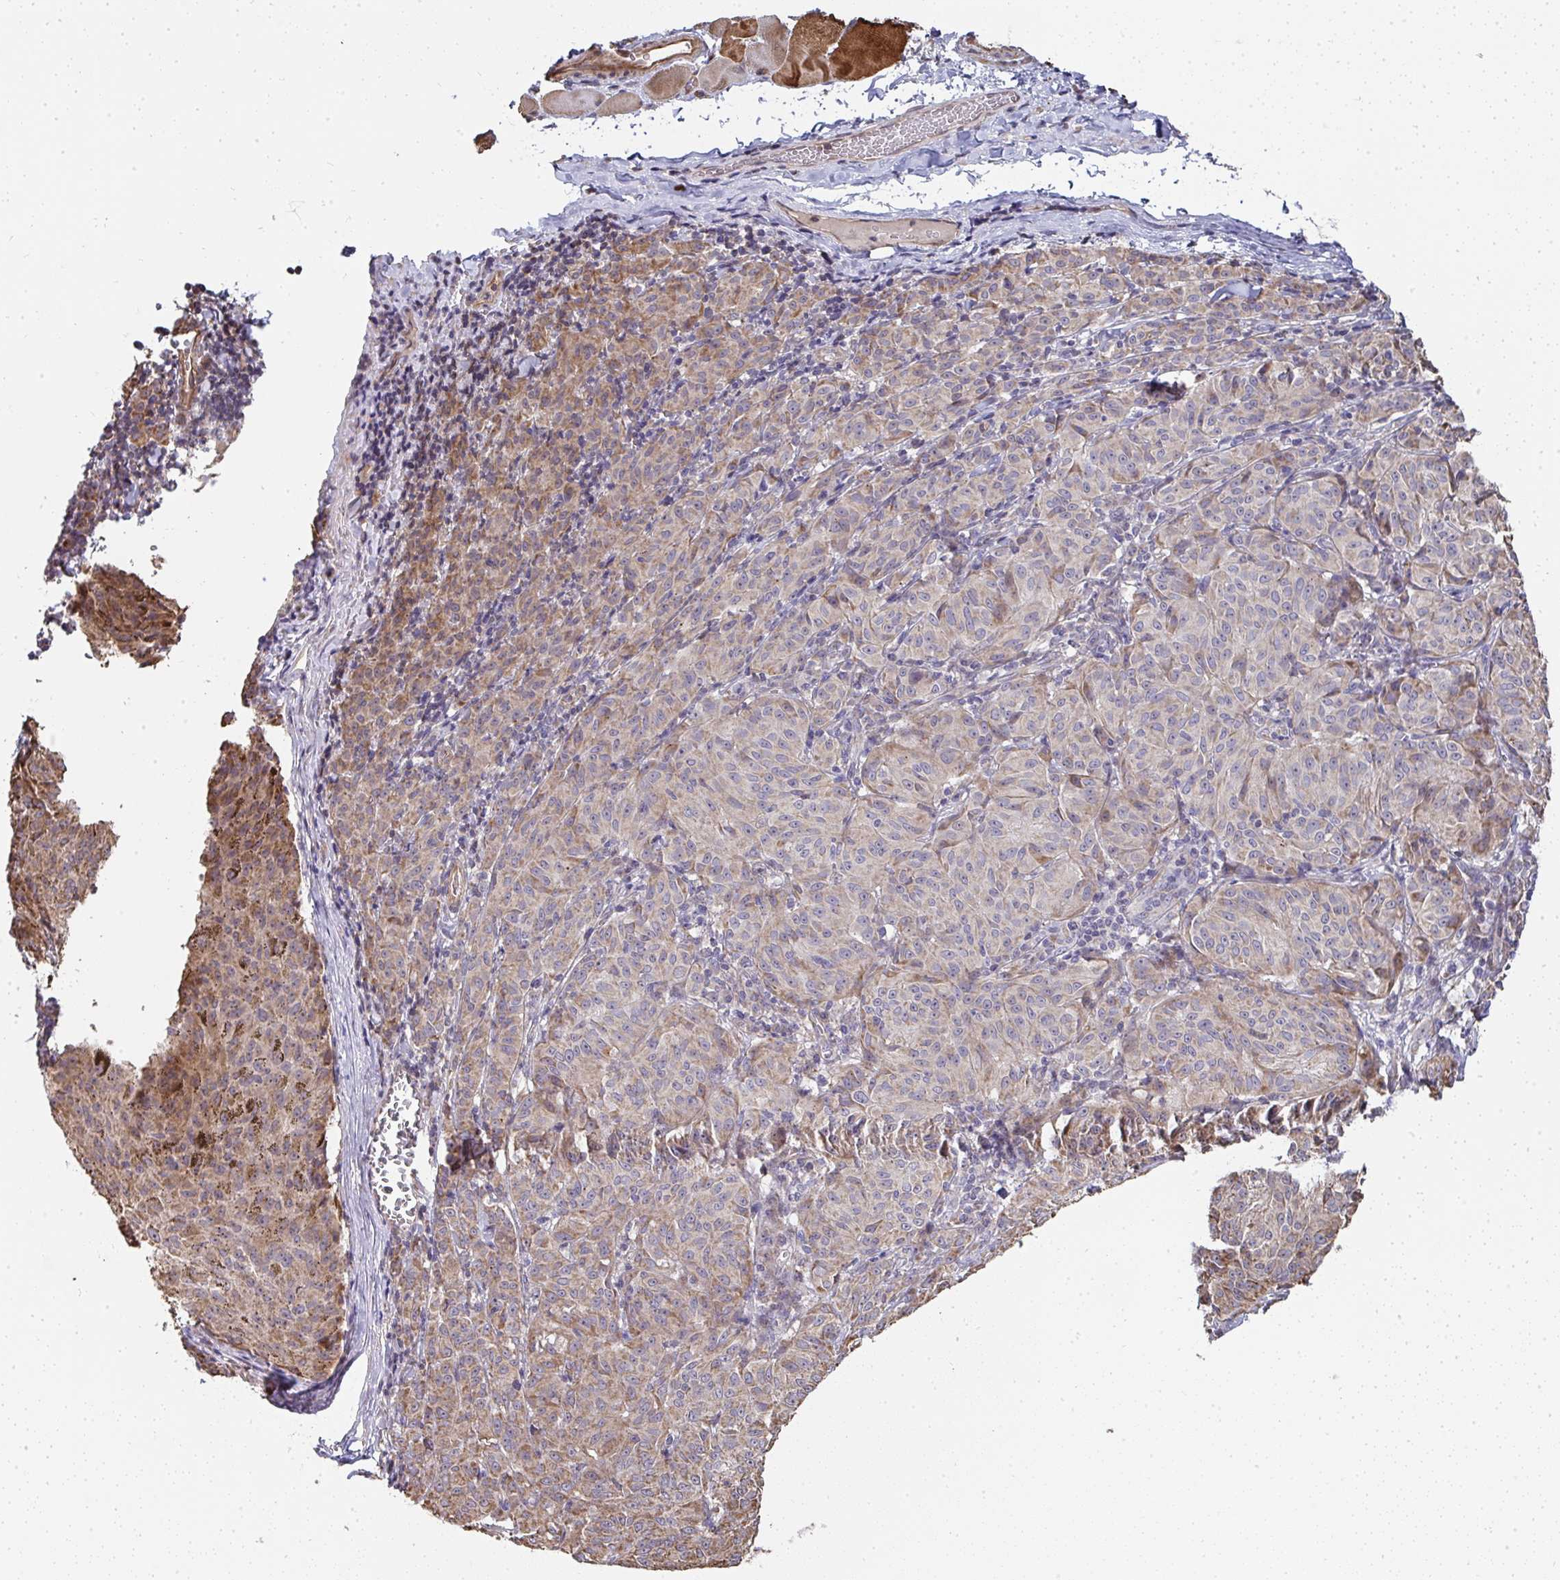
{"staining": {"intensity": "moderate", "quantity": "25%-75%", "location": "cytoplasmic/membranous"}, "tissue": "melanoma", "cell_type": "Tumor cells", "image_type": "cancer", "snomed": [{"axis": "morphology", "description": "Malignant melanoma, NOS"}, {"axis": "topography", "description": "Skin"}], "caption": "High-power microscopy captured an immunohistochemistry (IHC) photomicrograph of malignant melanoma, revealing moderate cytoplasmic/membranous staining in approximately 25%-75% of tumor cells.", "gene": "AGTPBP1", "patient": {"sex": "female", "age": 72}}